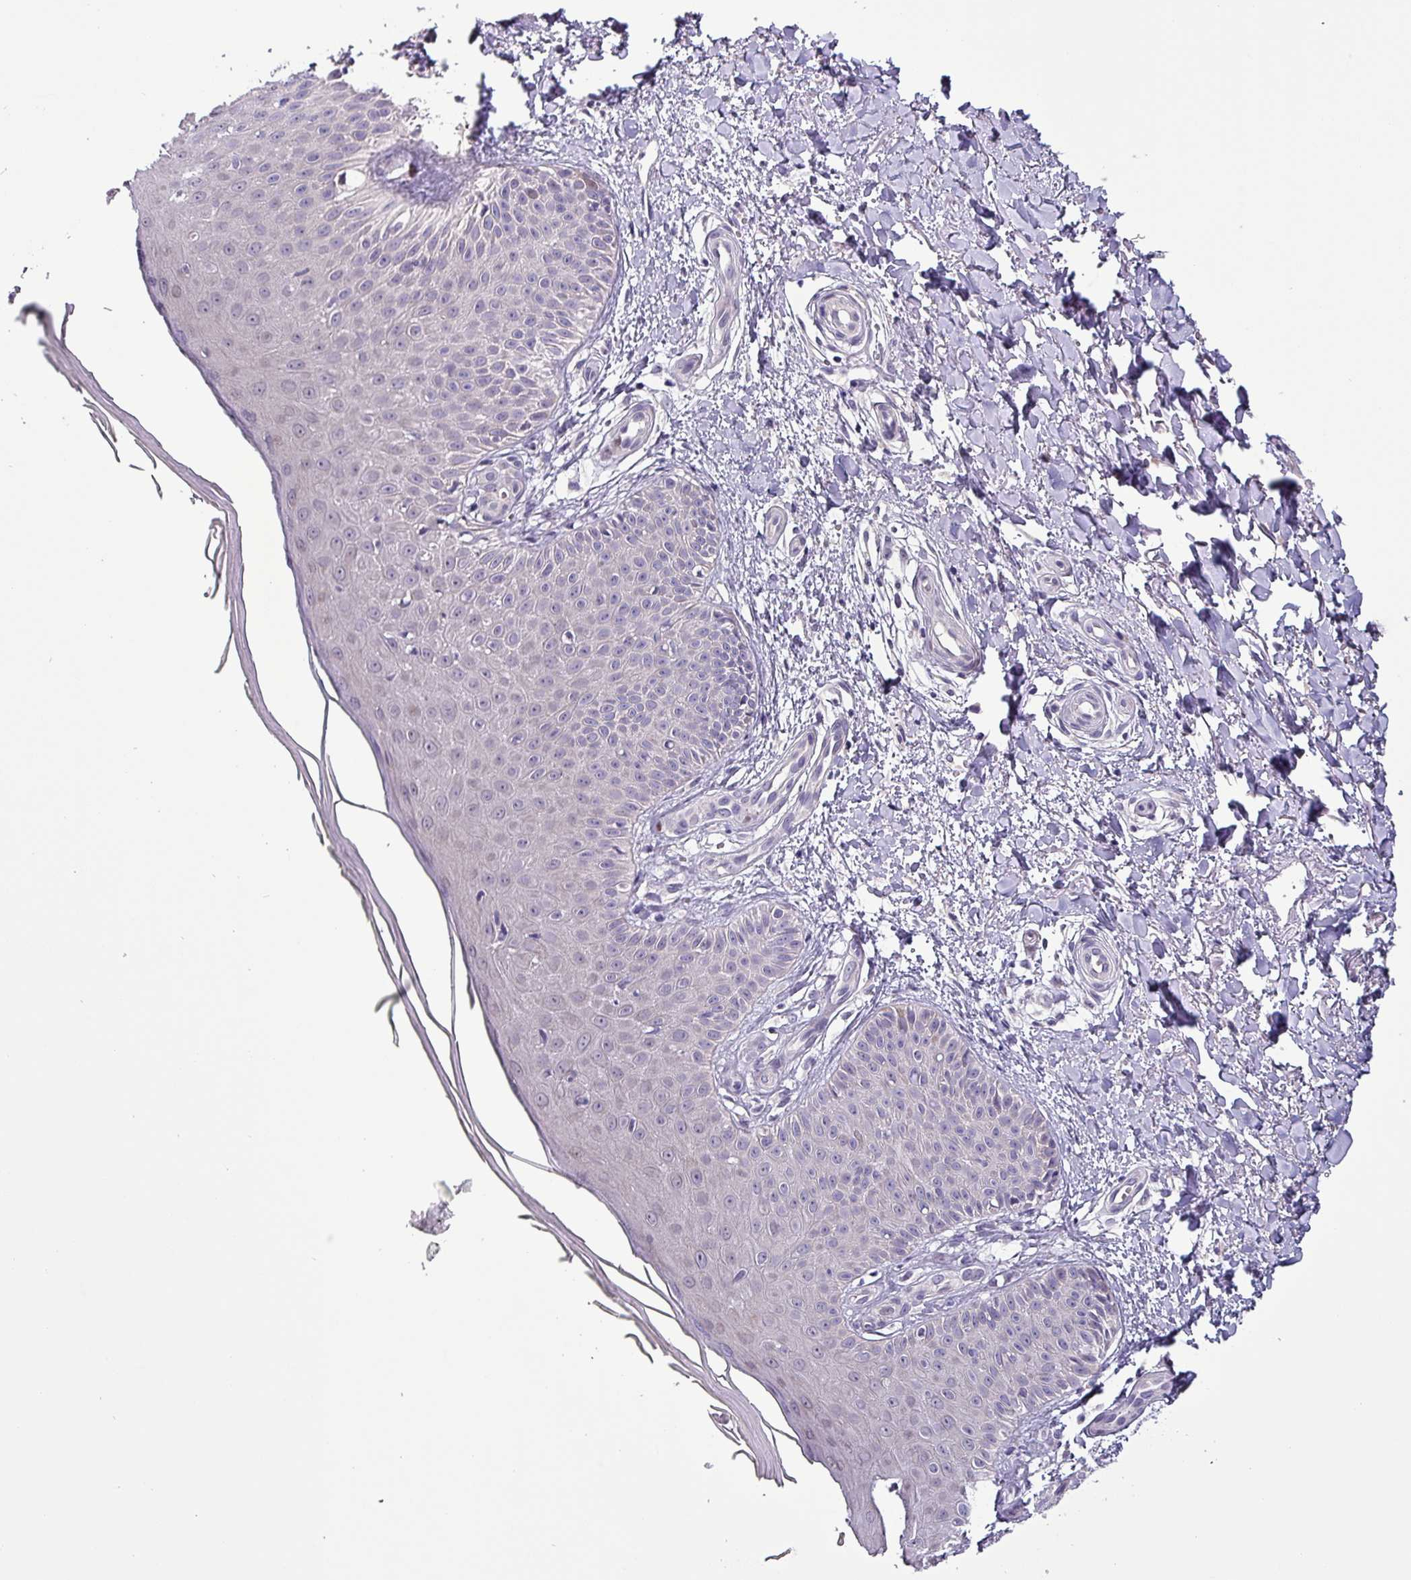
{"staining": {"intensity": "negative", "quantity": "none", "location": "none"}, "tissue": "skin", "cell_type": "Fibroblasts", "image_type": "normal", "snomed": [{"axis": "morphology", "description": "Normal tissue, NOS"}, {"axis": "topography", "description": "Skin"}], "caption": "This is a micrograph of immunohistochemistry (IHC) staining of unremarkable skin, which shows no expression in fibroblasts.", "gene": "GRAPL", "patient": {"sex": "male", "age": 81}}